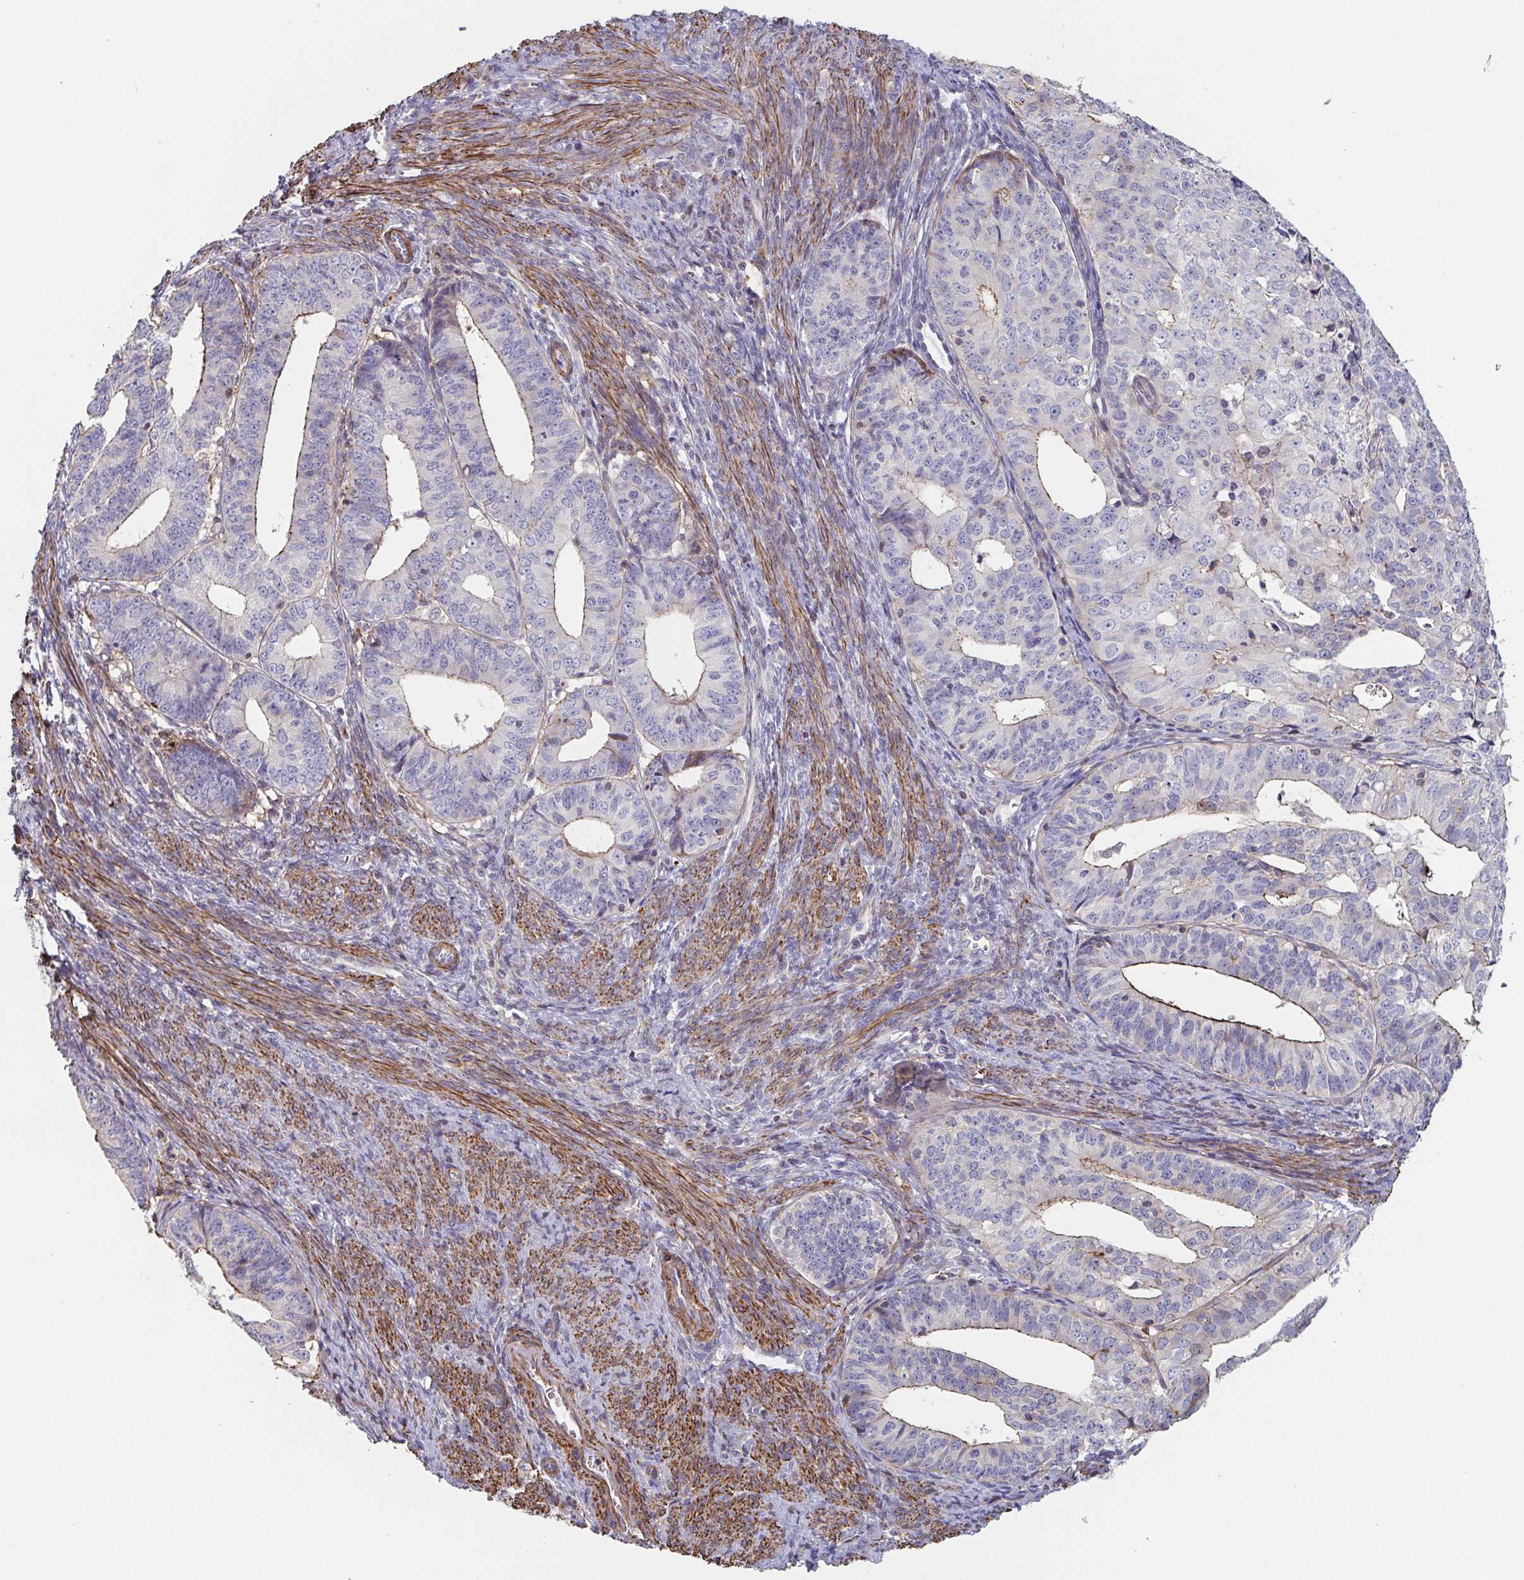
{"staining": {"intensity": "moderate", "quantity": "<25%", "location": "cytoplasmic/membranous"}, "tissue": "endometrial cancer", "cell_type": "Tumor cells", "image_type": "cancer", "snomed": [{"axis": "morphology", "description": "Adenocarcinoma, NOS"}, {"axis": "topography", "description": "Endometrium"}], "caption": "Protein staining of endometrial adenocarcinoma tissue displays moderate cytoplasmic/membranous positivity in approximately <25% of tumor cells.", "gene": "FZD2", "patient": {"sex": "female", "age": 56}}